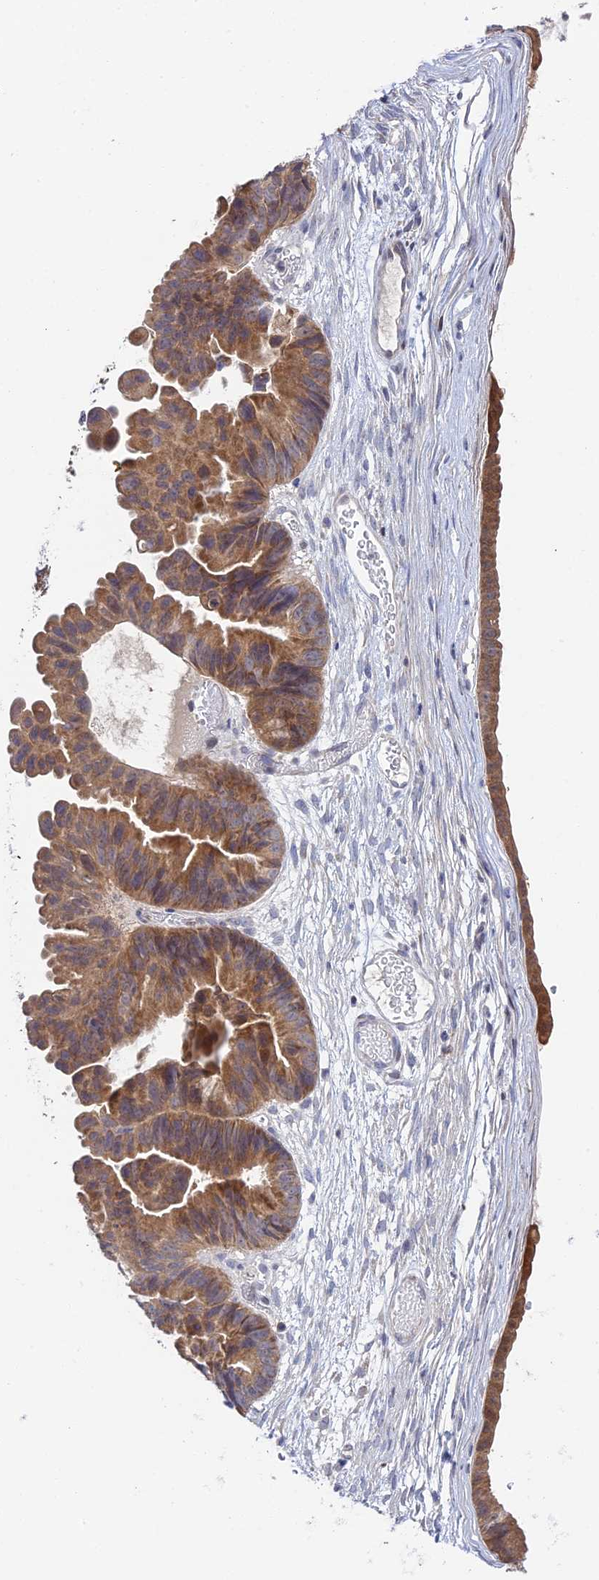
{"staining": {"intensity": "moderate", "quantity": ">75%", "location": "cytoplasmic/membranous"}, "tissue": "ovarian cancer", "cell_type": "Tumor cells", "image_type": "cancer", "snomed": [{"axis": "morphology", "description": "Cystadenocarcinoma, mucinous, NOS"}, {"axis": "topography", "description": "Ovary"}], "caption": "Protein staining of ovarian mucinous cystadenocarcinoma tissue shows moderate cytoplasmic/membranous positivity in about >75% of tumor cells.", "gene": "ELOA2", "patient": {"sex": "female", "age": 61}}